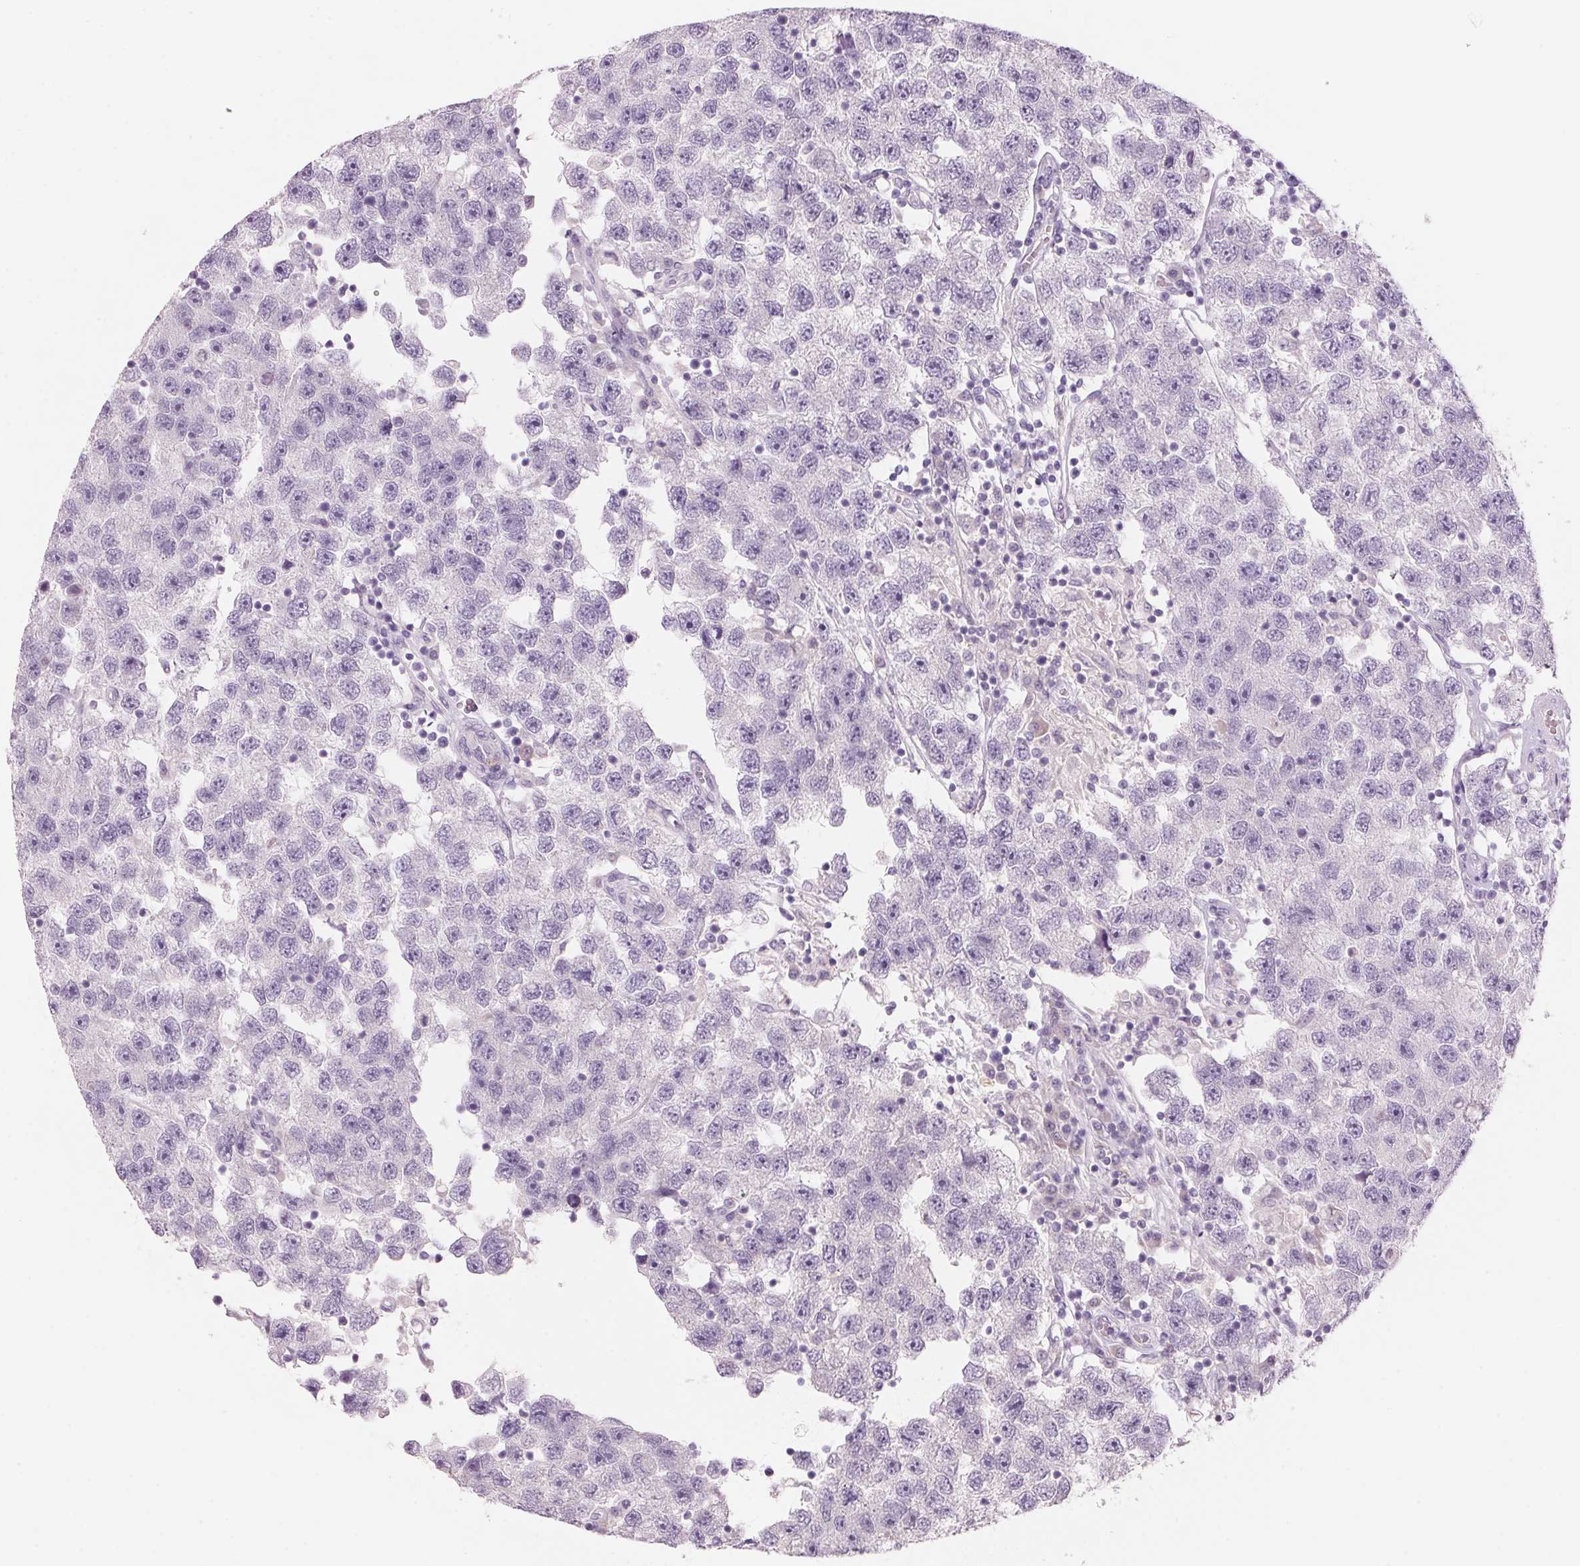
{"staining": {"intensity": "negative", "quantity": "none", "location": "none"}, "tissue": "testis cancer", "cell_type": "Tumor cells", "image_type": "cancer", "snomed": [{"axis": "morphology", "description": "Seminoma, NOS"}, {"axis": "topography", "description": "Testis"}], "caption": "Immunohistochemistry of testis seminoma reveals no positivity in tumor cells. (DAB (3,3'-diaminobenzidine) immunohistochemistry with hematoxylin counter stain).", "gene": "ADAM20", "patient": {"sex": "male", "age": 26}}